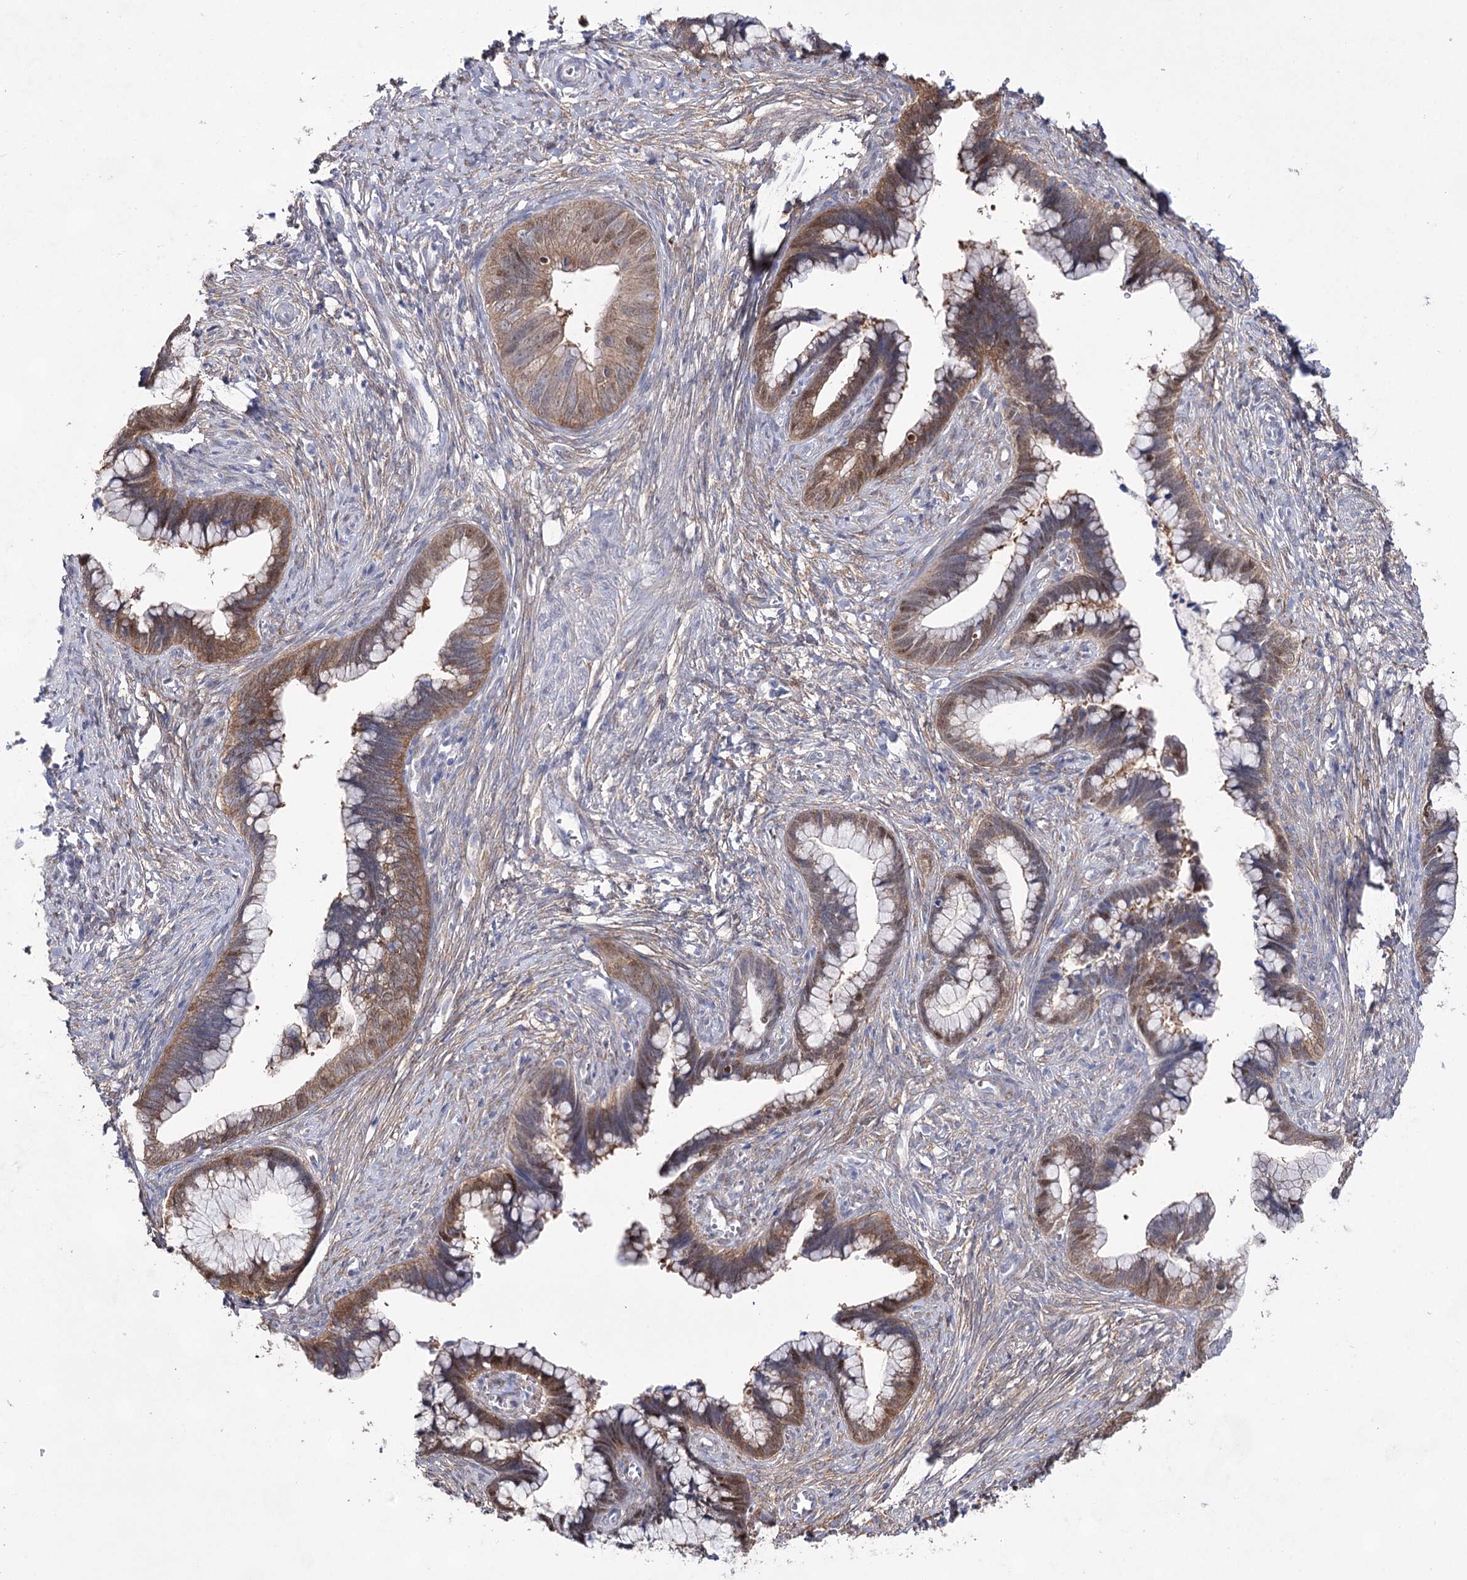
{"staining": {"intensity": "moderate", "quantity": "25%-75%", "location": "cytoplasmic/membranous,nuclear"}, "tissue": "cervical cancer", "cell_type": "Tumor cells", "image_type": "cancer", "snomed": [{"axis": "morphology", "description": "Adenocarcinoma, NOS"}, {"axis": "topography", "description": "Cervix"}], "caption": "Cervical cancer stained with a brown dye demonstrates moderate cytoplasmic/membranous and nuclear positive staining in approximately 25%-75% of tumor cells.", "gene": "UGDH", "patient": {"sex": "female", "age": 44}}